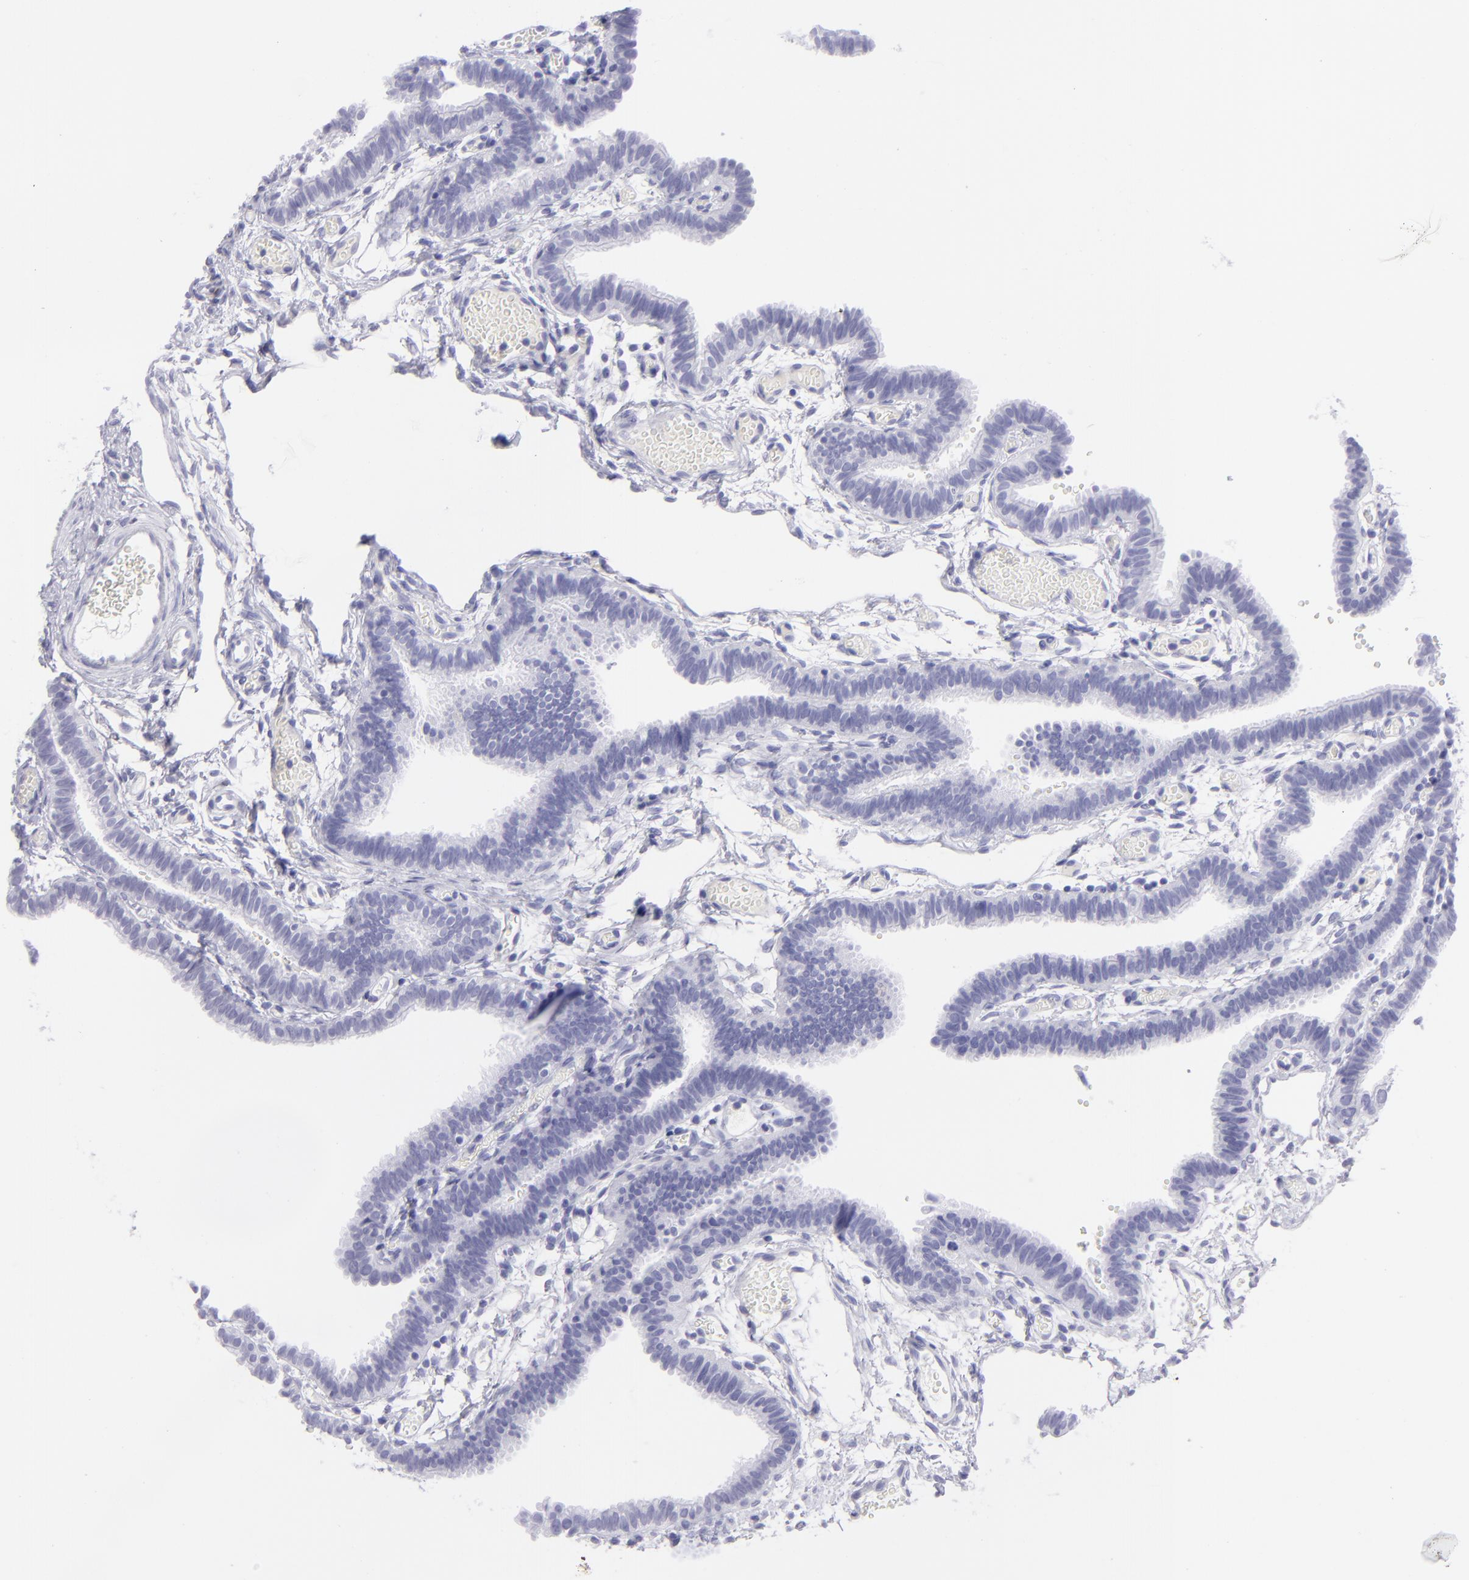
{"staining": {"intensity": "negative", "quantity": "none", "location": "none"}, "tissue": "fallopian tube", "cell_type": "Glandular cells", "image_type": "normal", "snomed": [{"axis": "morphology", "description": "Normal tissue, NOS"}, {"axis": "topography", "description": "Fallopian tube"}], "caption": "DAB immunohistochemical staining of benign fallopian tube displays no significant expression in glandular cells.", "gene": "SLC1A2", "patient": {"sex": "female", "age": 29}}